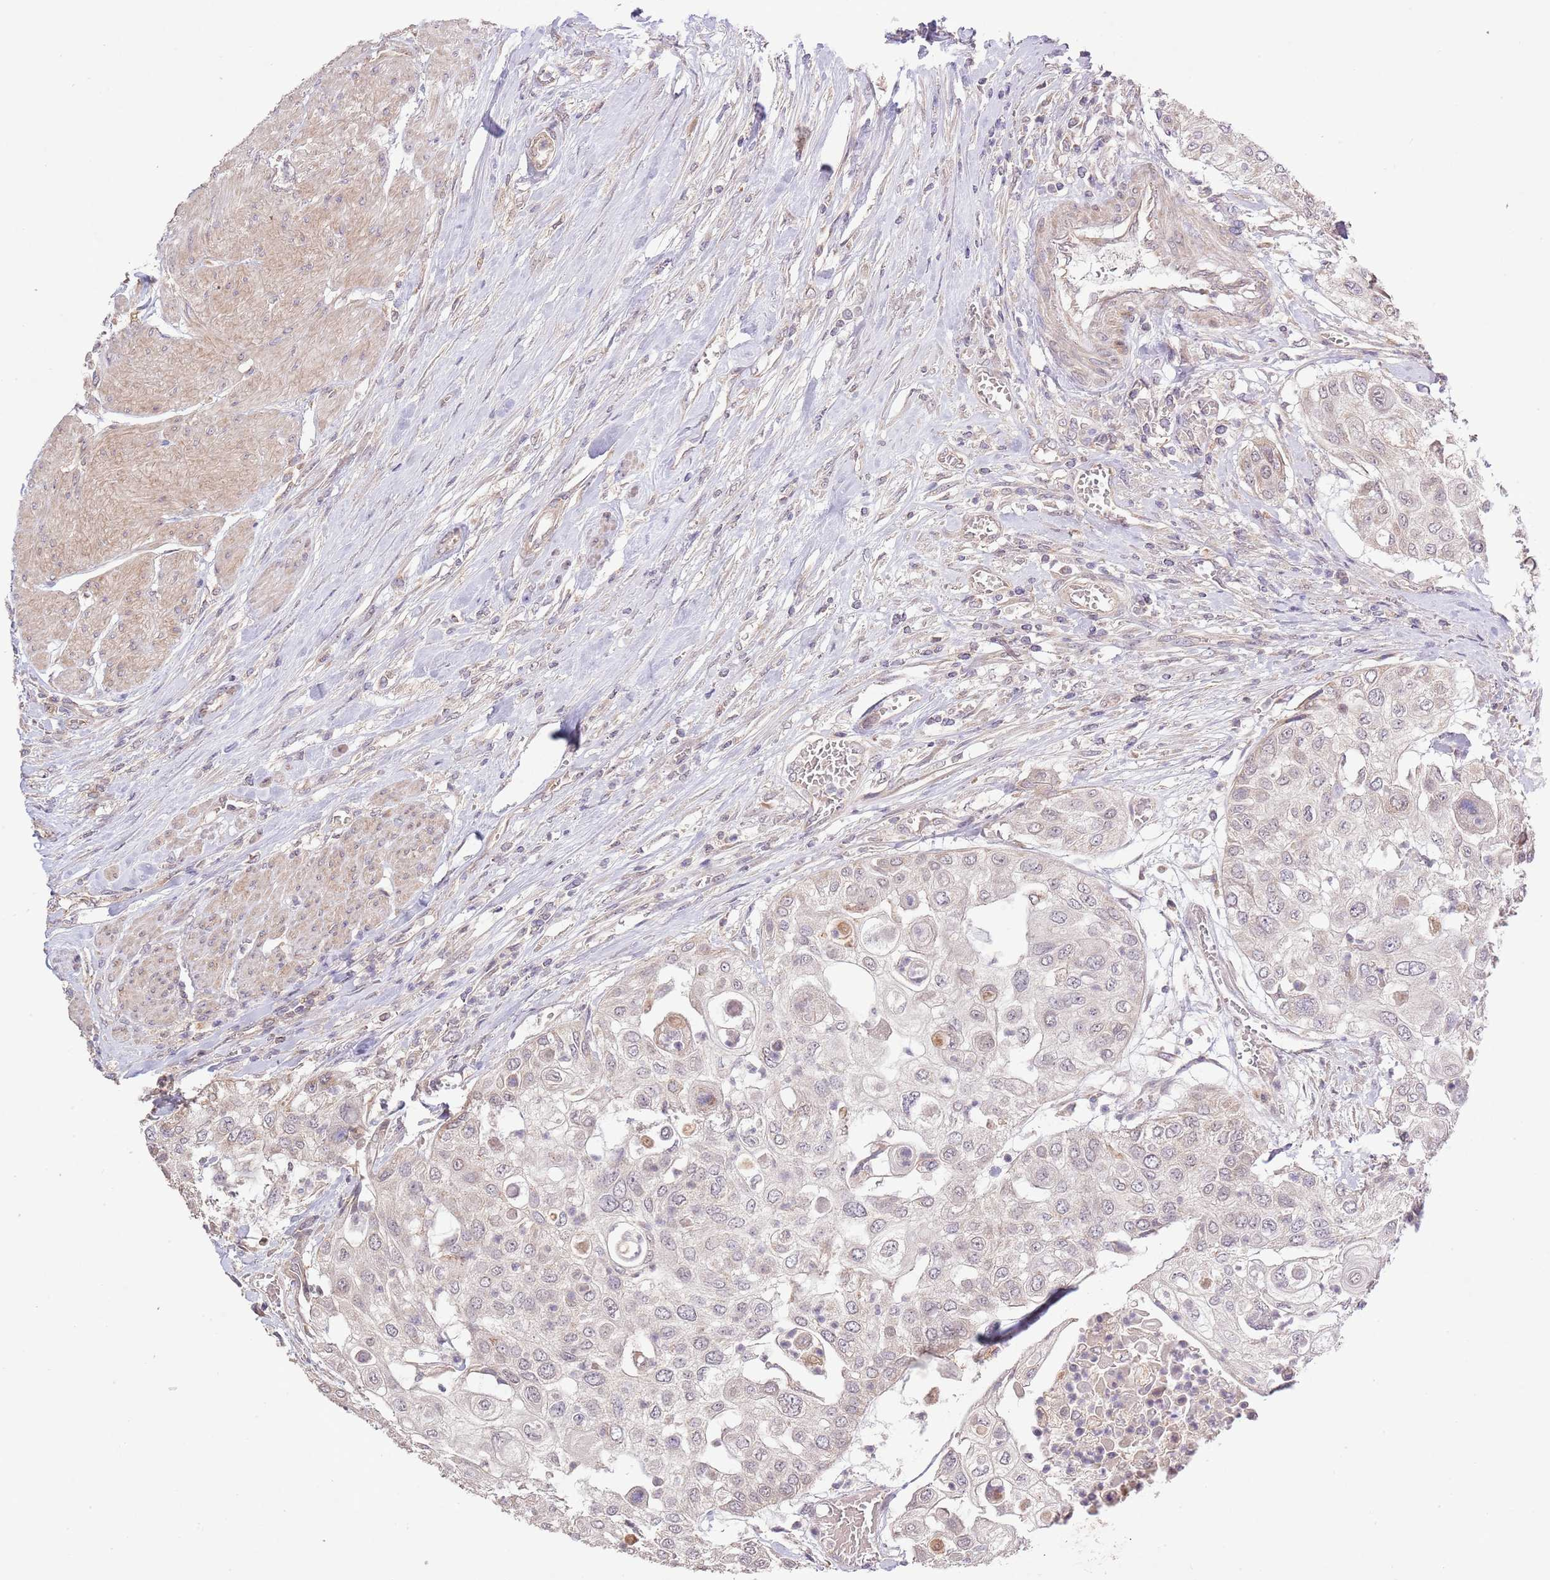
{"staining": {"intensity": "negative", "quantity": "none", "location": "none"}, "tissue": "urothelial cancer", "cell_type": "Tumor cells", "image_type": "cancer", "snomed": [{"axis": "morphology", "description": "Urothelial carcinoma, High grade"}, {"axis": "topography", "description": "Urinary bladder"}], "caption": "Micrograph shows no significant protein expression in tumor cells of urothelial carcinoma (high-grade).", "gene": "IVD", "patient": {"sex": "female", "age": 79}}